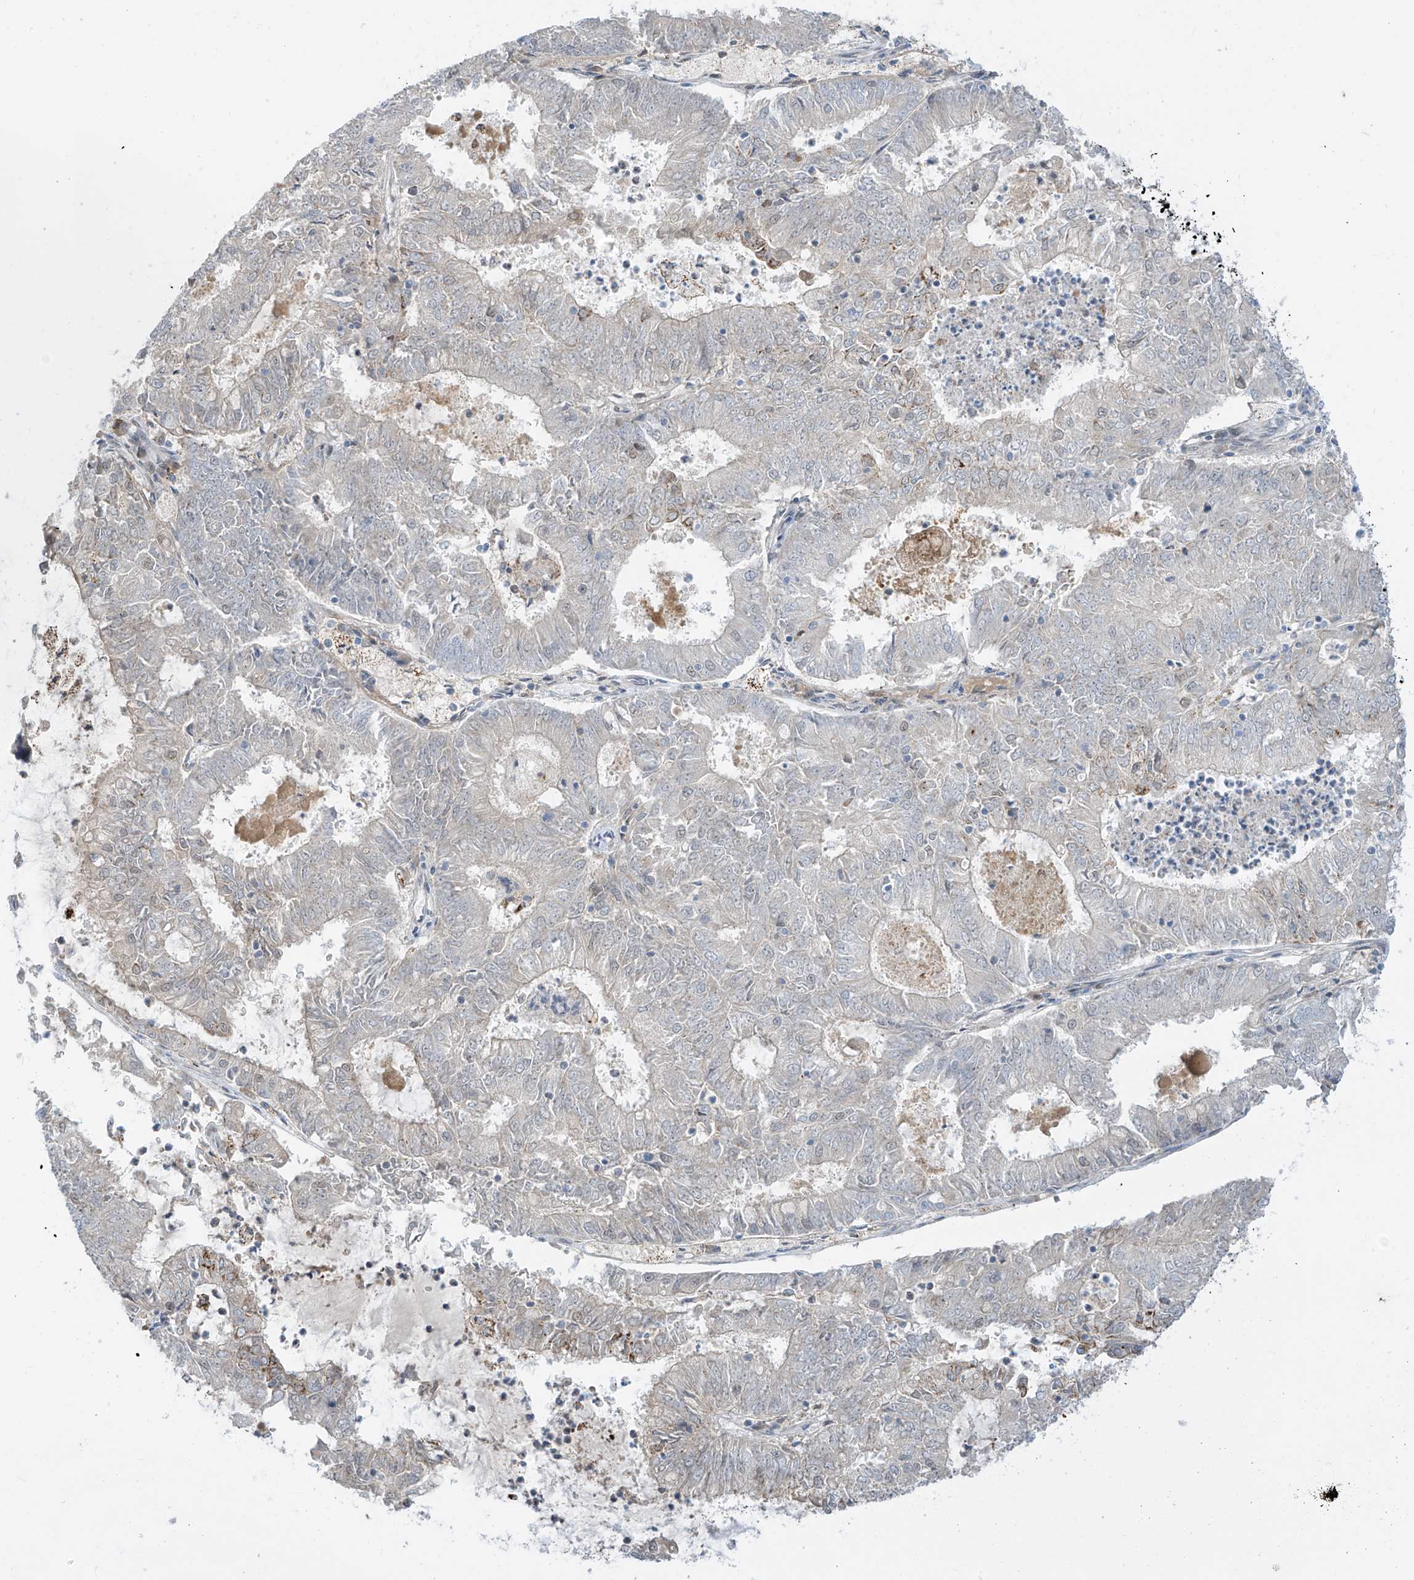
{"staining": {"intensity": "negative", "quantity": "none", "location": "none"}, "tissue": "endometrial cancer", "cell_type": "Tumor cells", "image_type": "cancer", "snomed": [{"axis": "morphology", "description": "Adenocarcinoma, NOS"}, {"axis": "topography", "description": "Endometrium"}], "caption": "Adenocarcinoma (endometrial) was stained to show a protein in brown. There is no significant staining in tumor cells.", "gene": "PM20D2", "patient": {"sex": "female", "age": 57}}